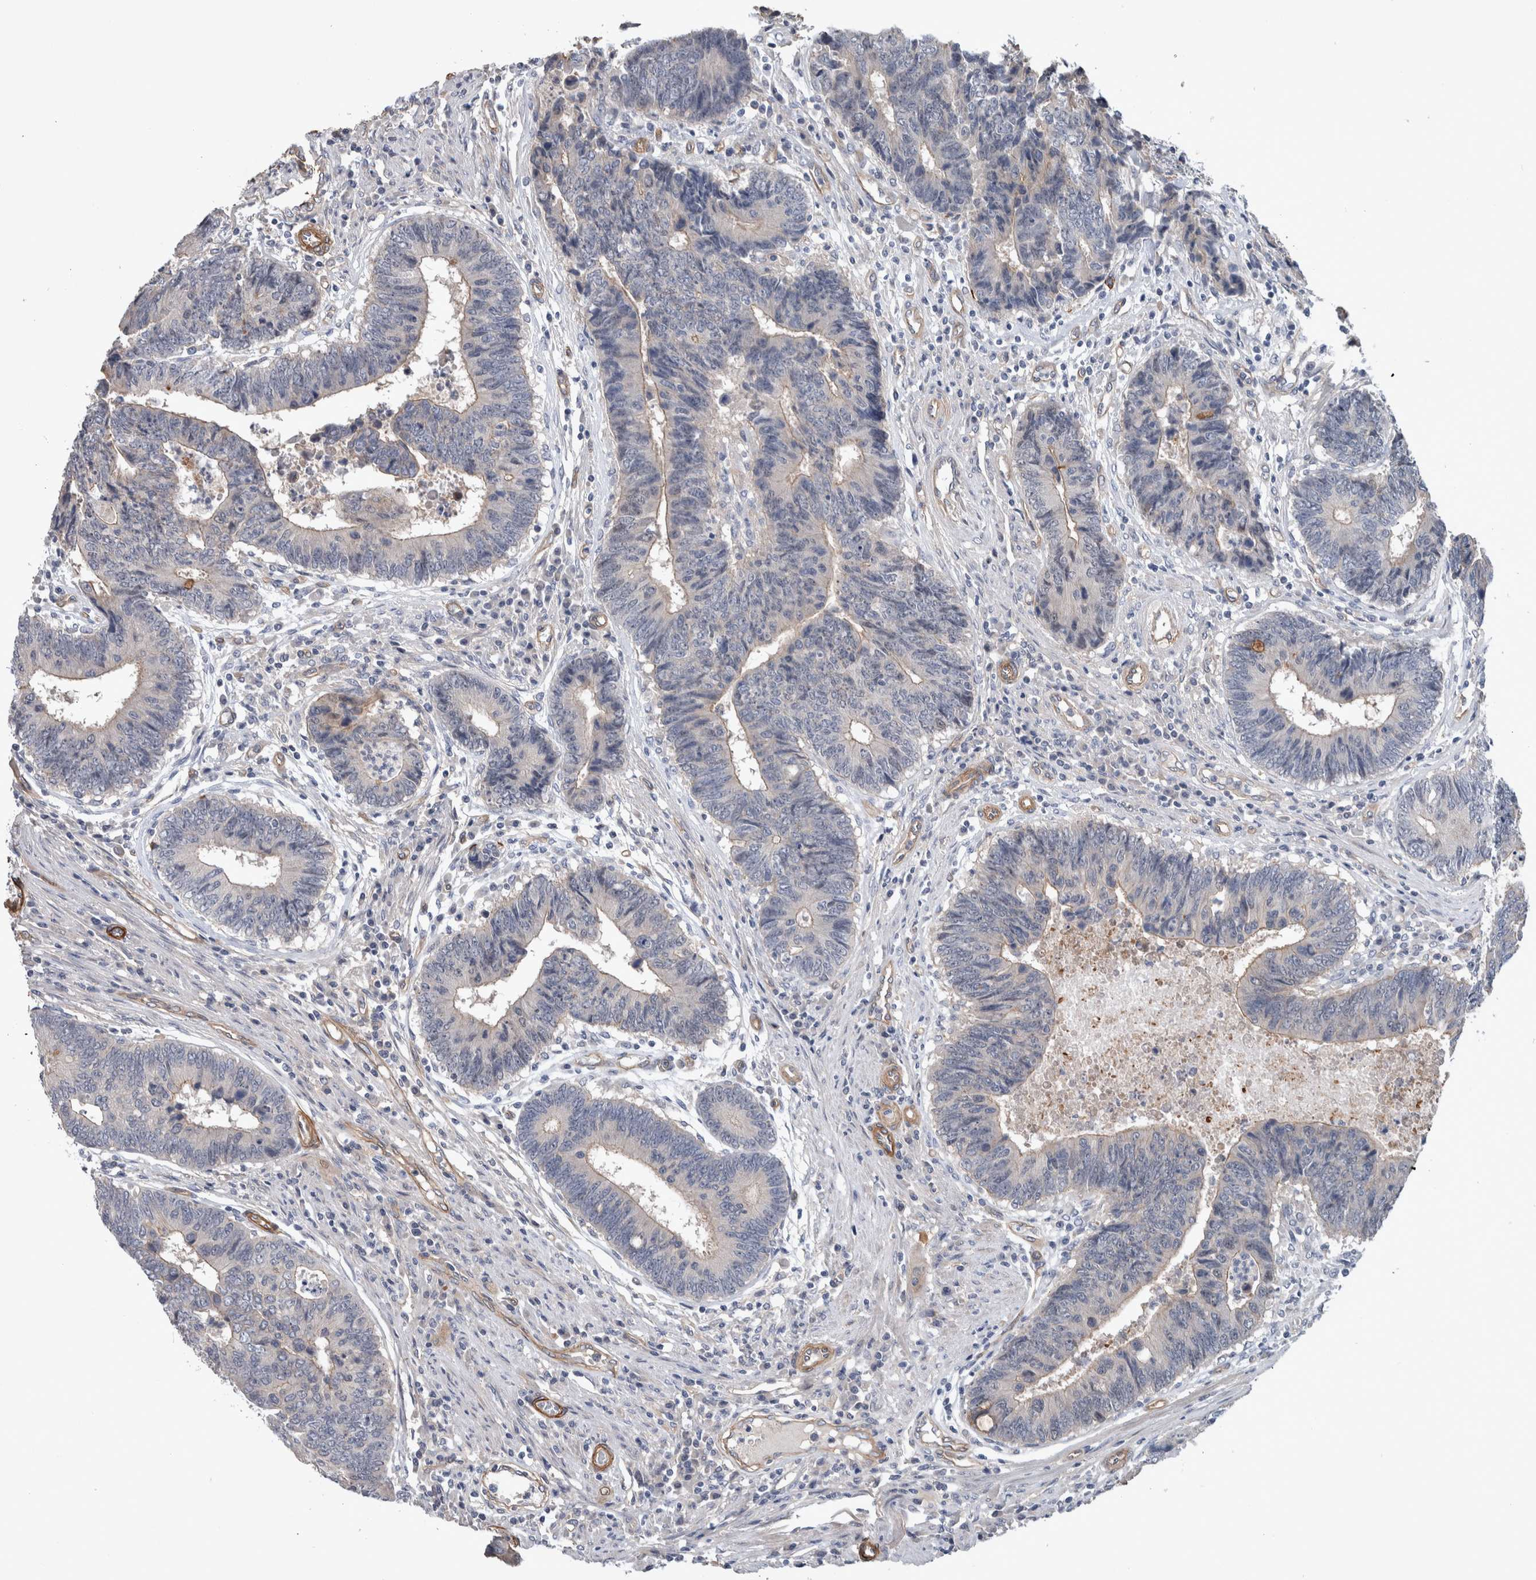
{"staining": {"intensity": "negative", "quantity": "none", "location": "none"}, "tissue": "colorectal cancer", "cell_type": "Tumor cells", "image_type": "cancer", "snomed": [{"axis": "morphology", "description": "Adenocarcinoma, NOS"}, {"axis": "topography", "description": "Rectum"}], "caption": "IHC histopathology image of human adenocarcinoma (colorectal) stained for a protein (brown), which exhibits no expression in tumor cells. (DAB immunohistochemistry (IHC) with hematoxylin counter stain).", "gene": "BCAM", "patient": {"sex": "male", "age": 84}}